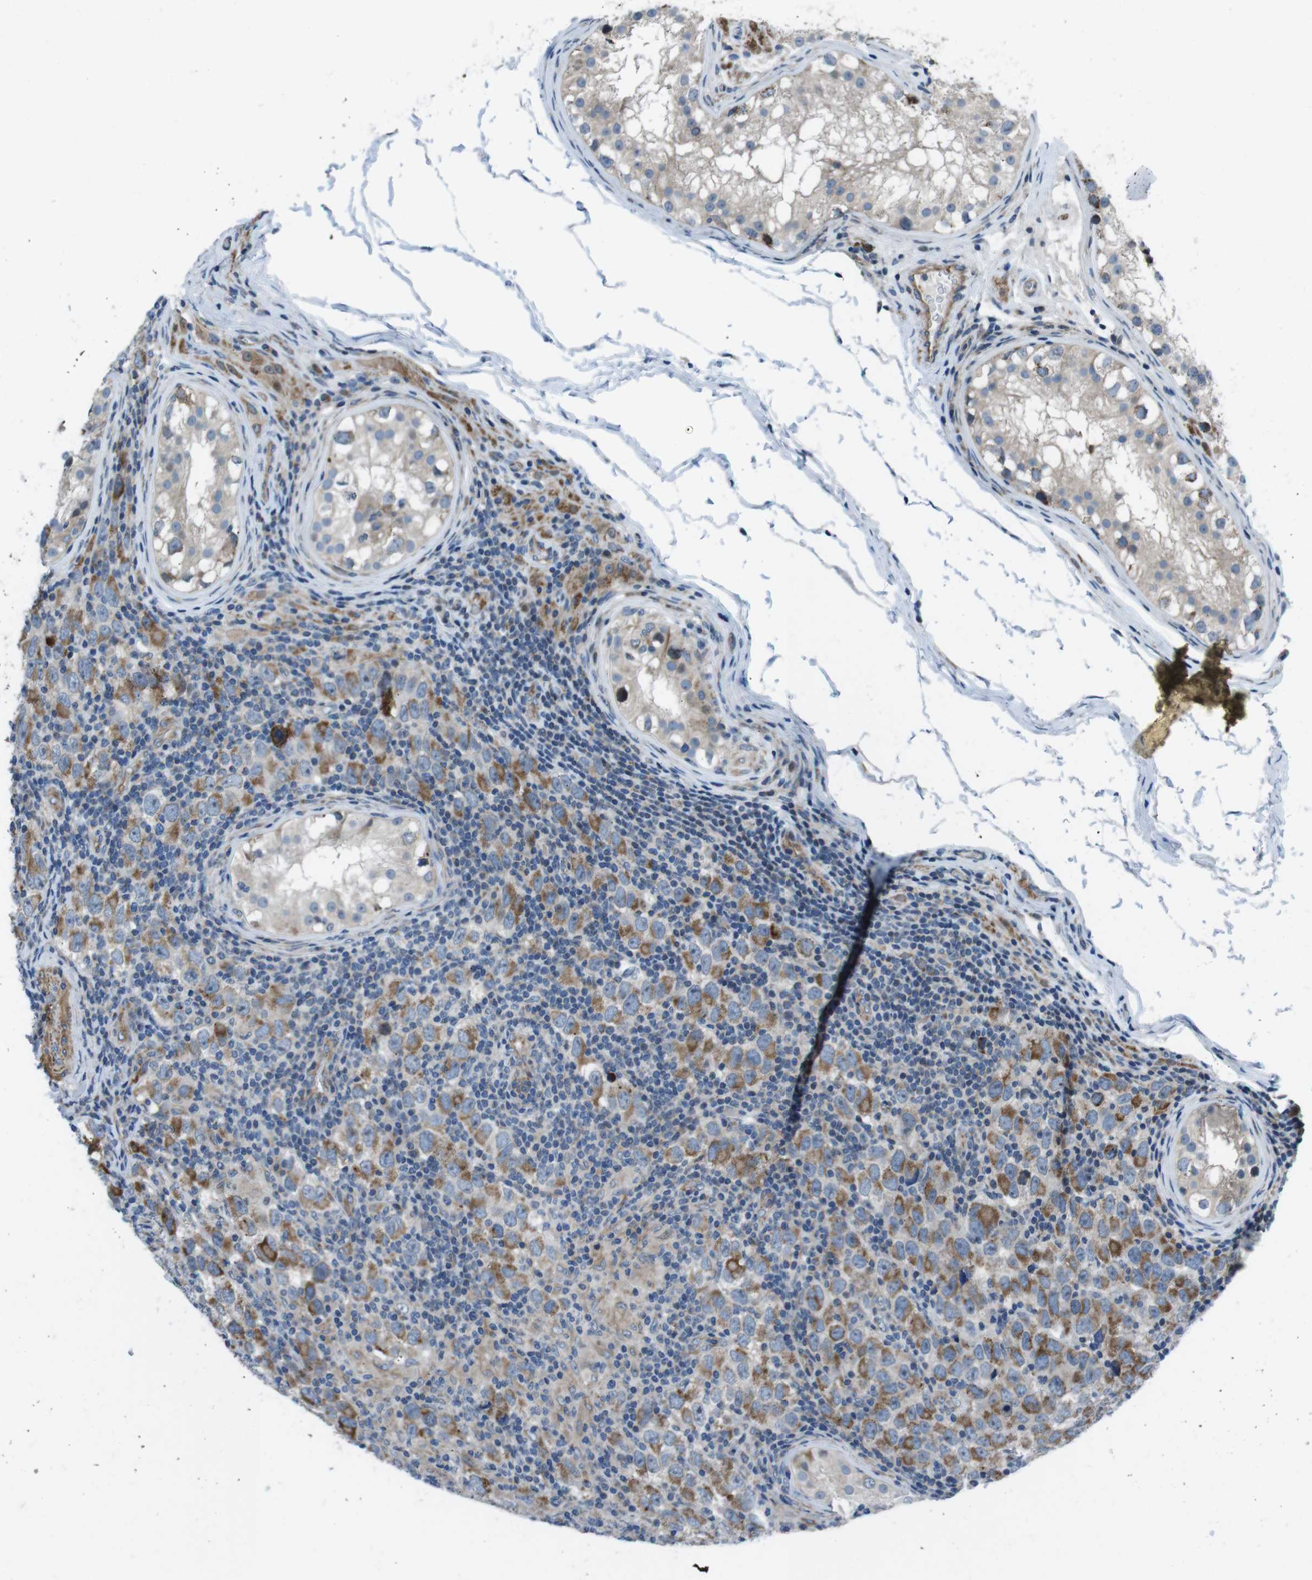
{"staining": {"intensity": "moderate", "quantity": ">75%", "location": "cytoplasmic/membranous"}, "tissue": "testis cancer", "cell_type": "Tumor cells", "image_type": "cancer", "snomed": [{"axis": "morphology", "description": "Carcinoma, Embryonal, NOS"}, {"axis": "topography", "description": "Testis"}], "caption": "Embryonal carcinoma (testis) tissue displays moderate cytoplasmic/membranous expression in approximately >75% of tumor cells Using DAB (3,3'-diaminobenzidine) (brown) and hematoxylin (blue) stains, captured at high magnification using brightfield microscopy.", "gene": "FAM174B", "patient": {"sex": "male", "age": 21}}